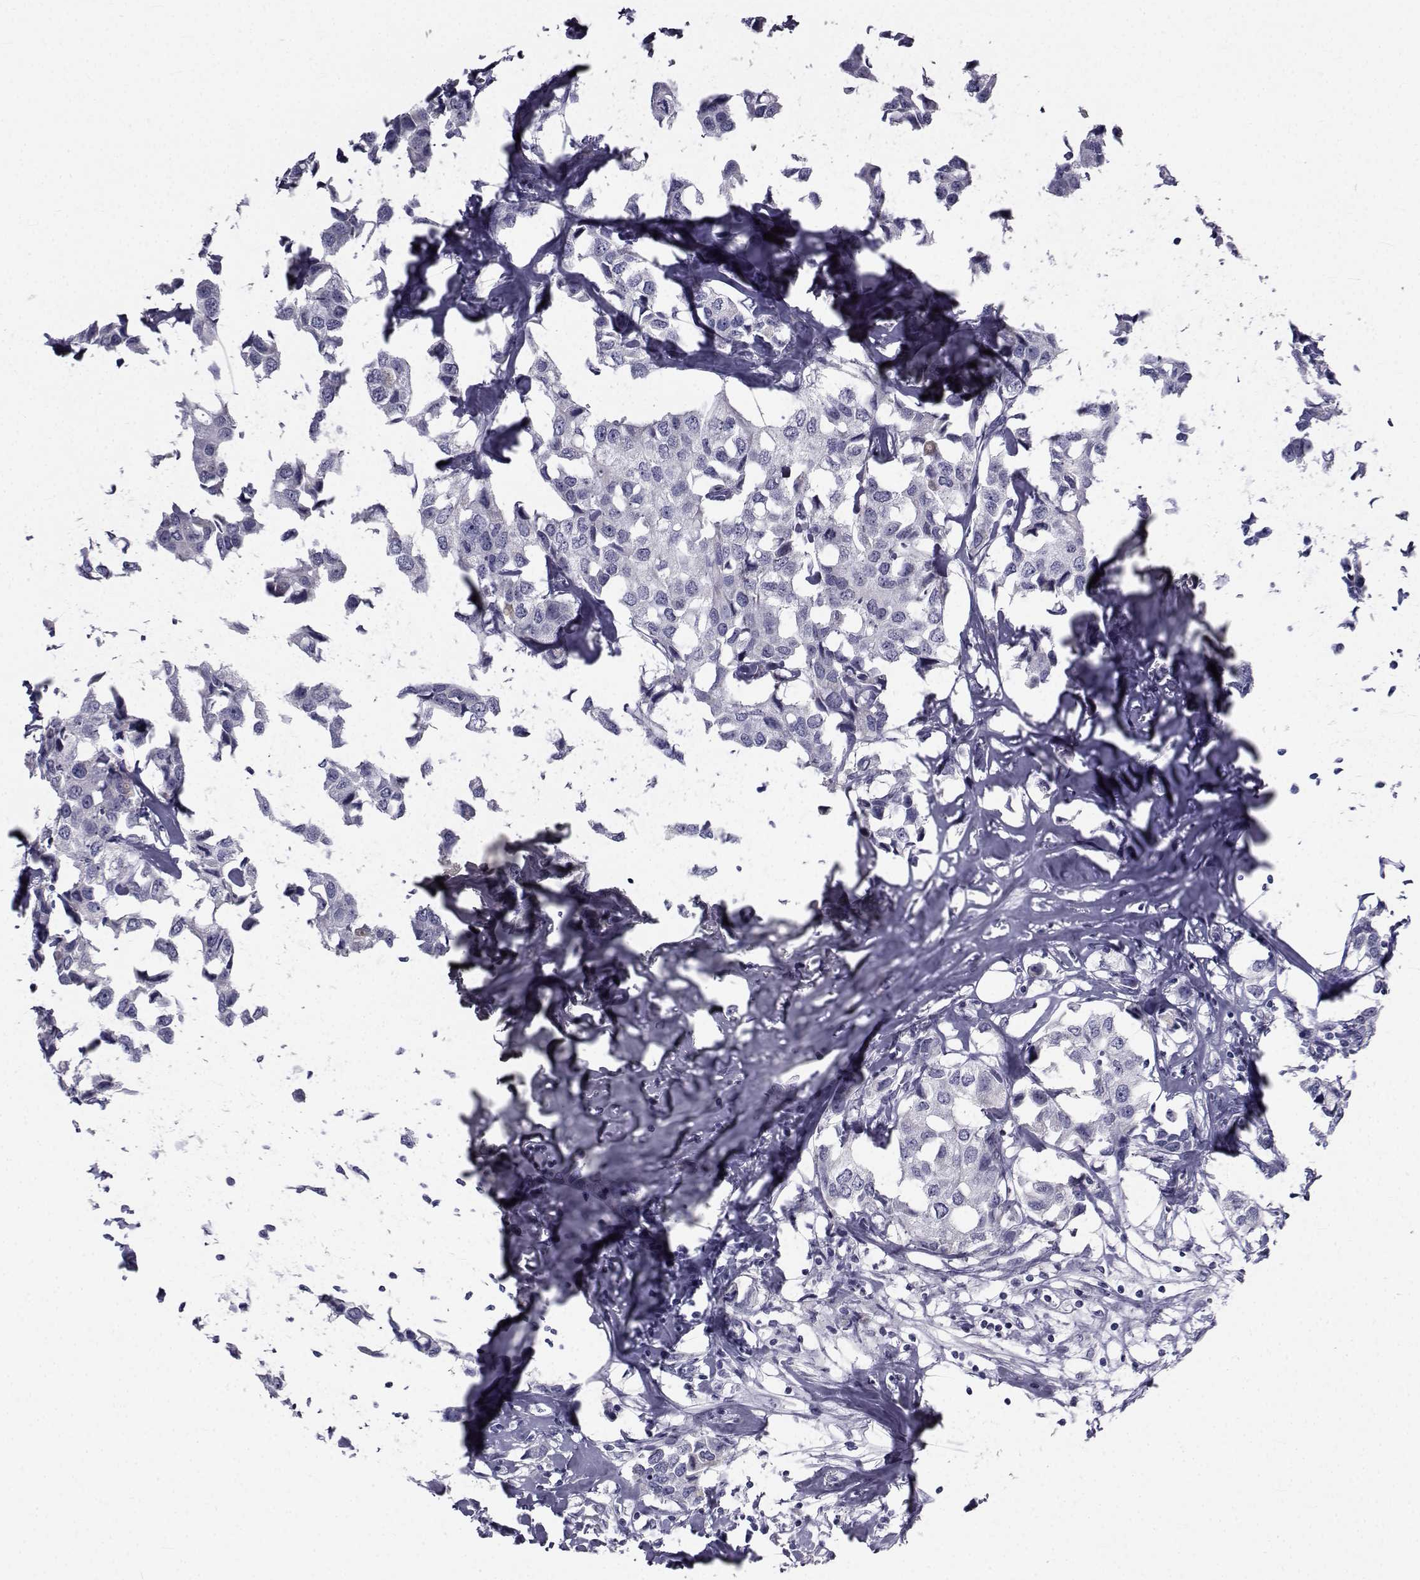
{"staining": {"intensity": "negative", "quantity": "none", "location": "none"}, "tissue": "breast cancer", "cell_type": "Tumor cells", "image_type": "cancer", "snomed": [{"axis": "morphology", "description": "Duct carcinoma"}, {"axis": "topography", "description": "Breast"}], "caption": "Breast infiltrating ductal carcinoma was stained to show a protein in brown. There is no significant positivity in tumor cells.", "gene": "FDXR", "patient": {"sex": "female", "age": 80}}